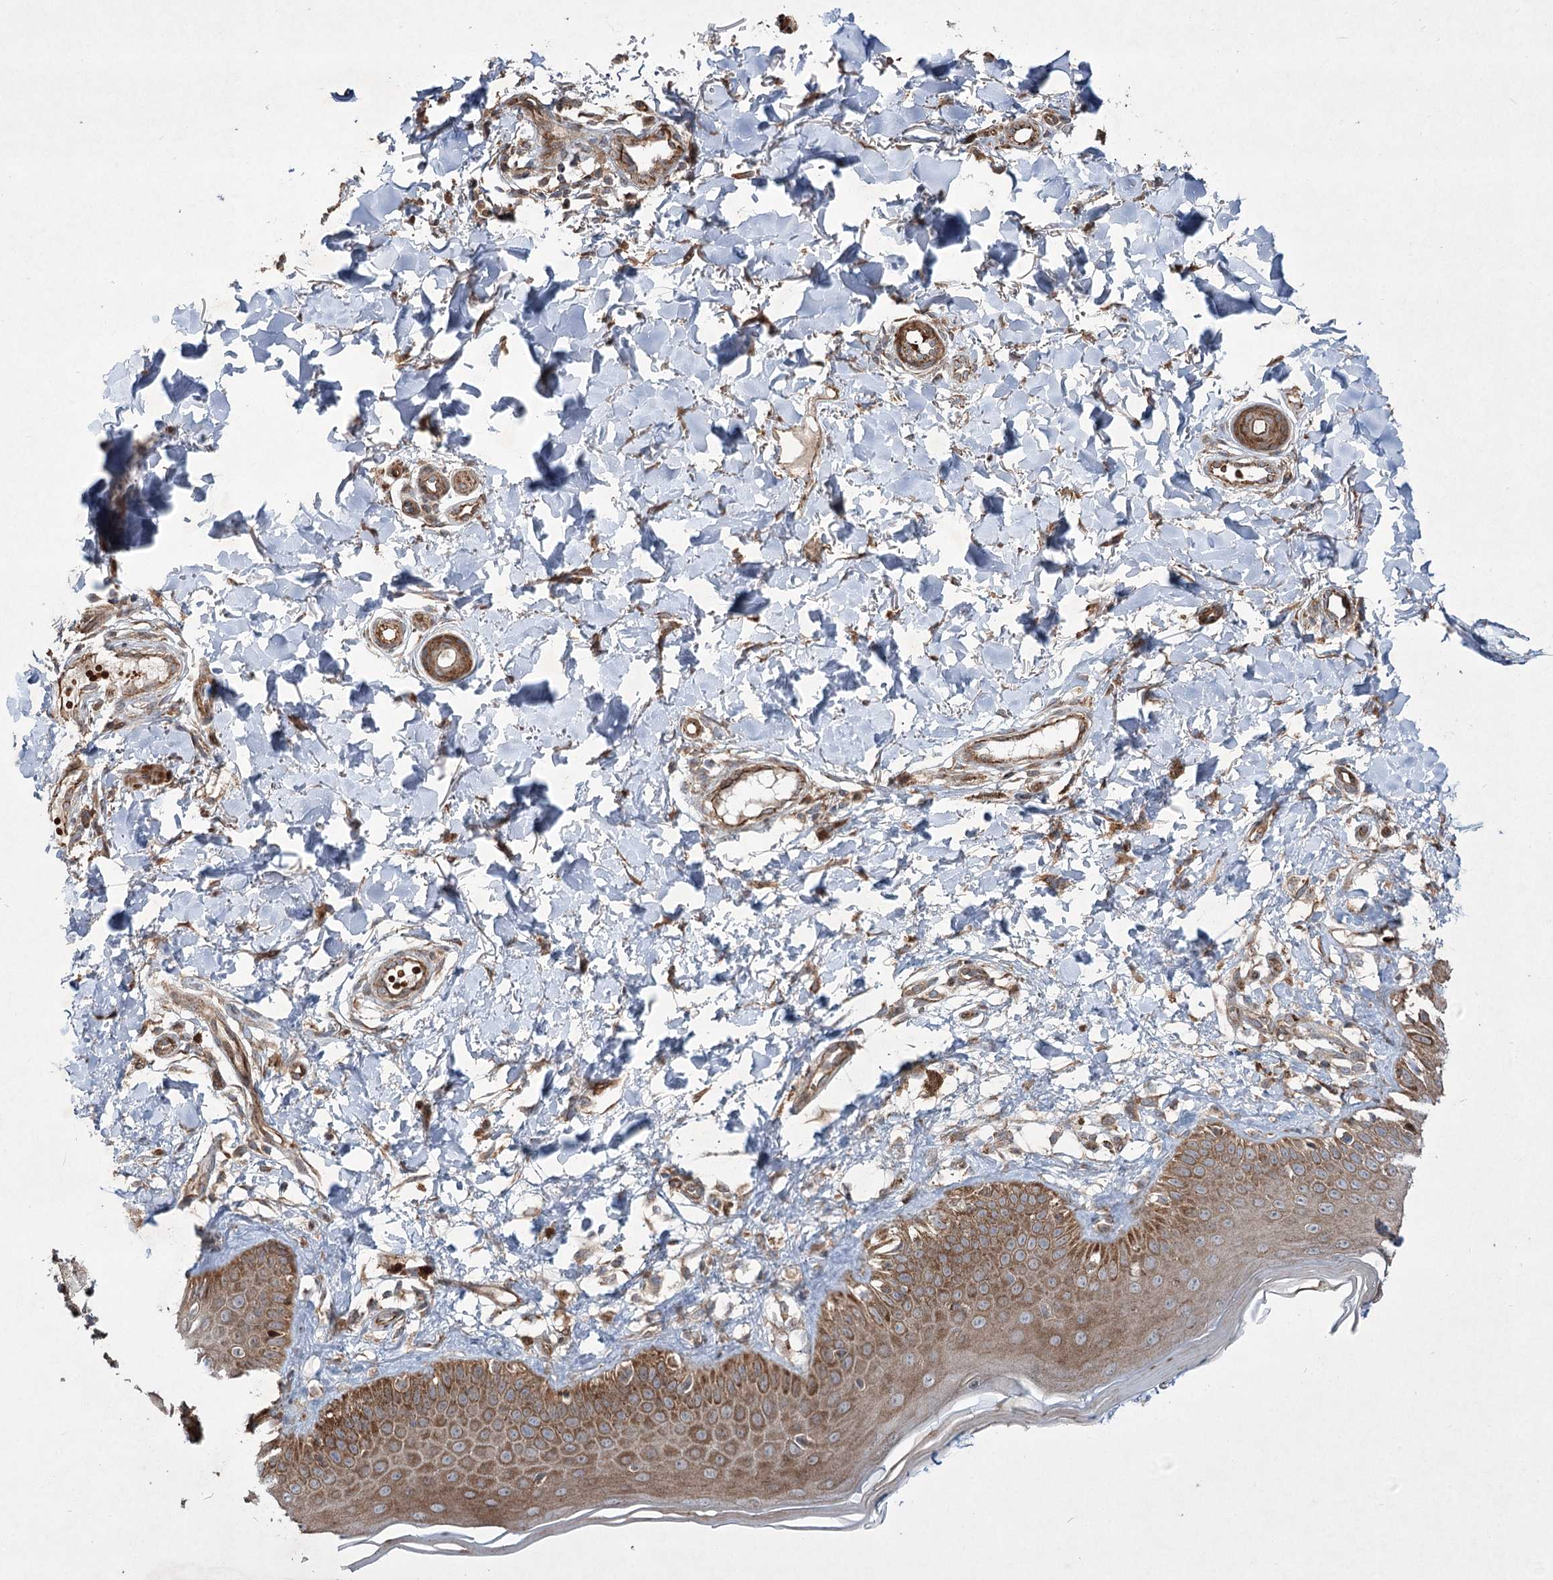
{"staining": {"intensity": "strong", "quantity": ">75%", "location": "cytoplasmic/membranous"}, "tissue": "skin", "cell_type": "Fibroblasts", "image_type": "normal", "snomed": [{"axis": "morphology", "description": "Normal tissue, NOS"}, {"axis": "topography", "description": "Skin"}], "caption": "Brown immunohistochemical staining in normal human skin displays strong cytoplasmic/membranous expression in approximately >75% of fibroblasts.", "gene": "SERINC5", "patient": {"sex": "male", "age": 52}}